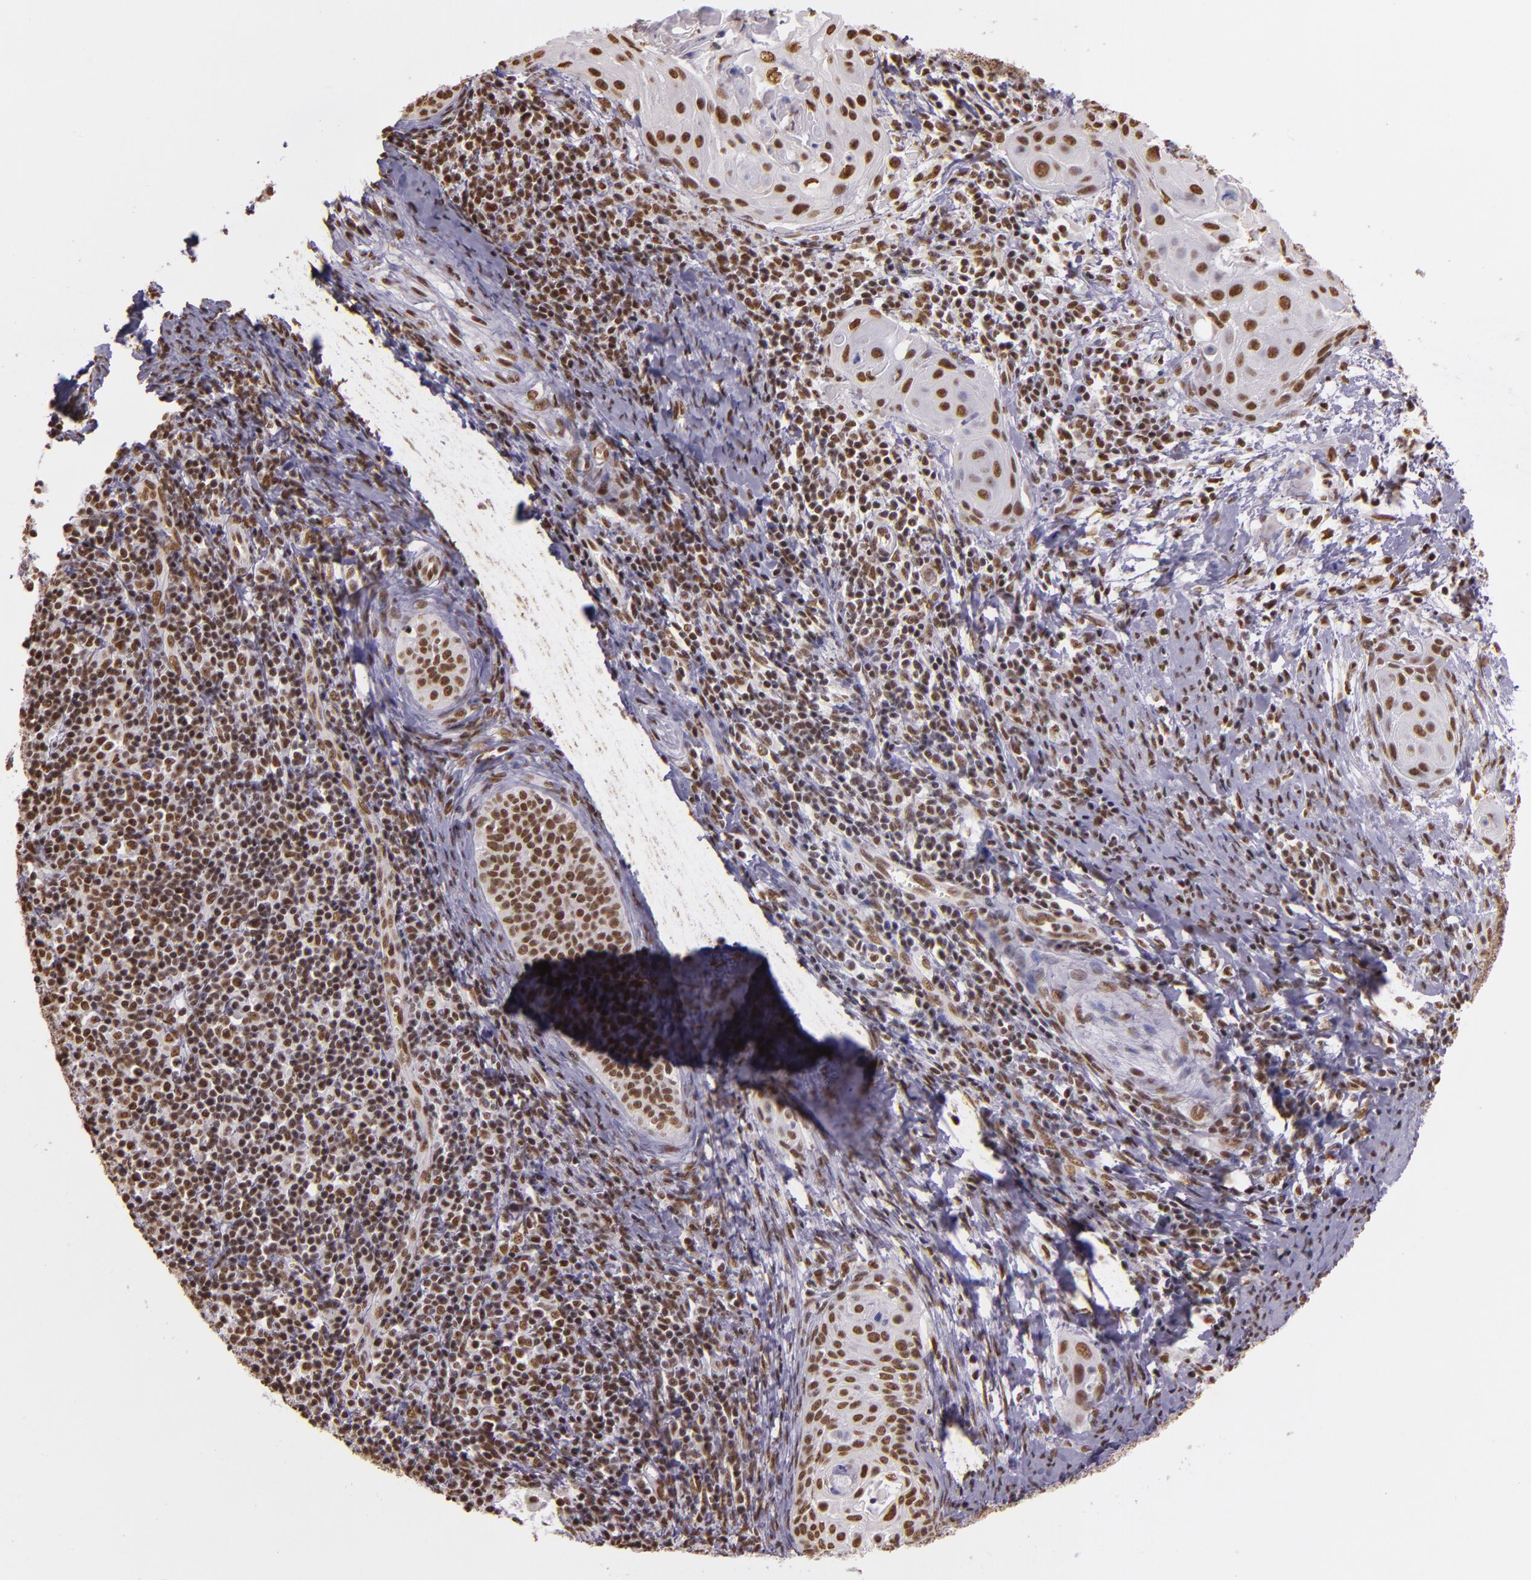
{"staining": {"intensity": "strong", "quantity": ">75%", "location": "nuclear"}, "tissue": "cervical cancer", "cell_type": "Tumor cells", "image_type": "cancer", "snomed": [{"axis": "morphology", "description": "Squamous cell carcinoma, NOS"}, {"axis": "topography", "description": "Cervix"}], "caption": "This photomicrograph shows immunohistochemistry (IHC) staining of squamous cell carcinoma (cervical), with high strong nuclear positivity in approximately >75% of tumor cells.", "gene": "USF1", "patient": {"sex": "female", "age": 33}}